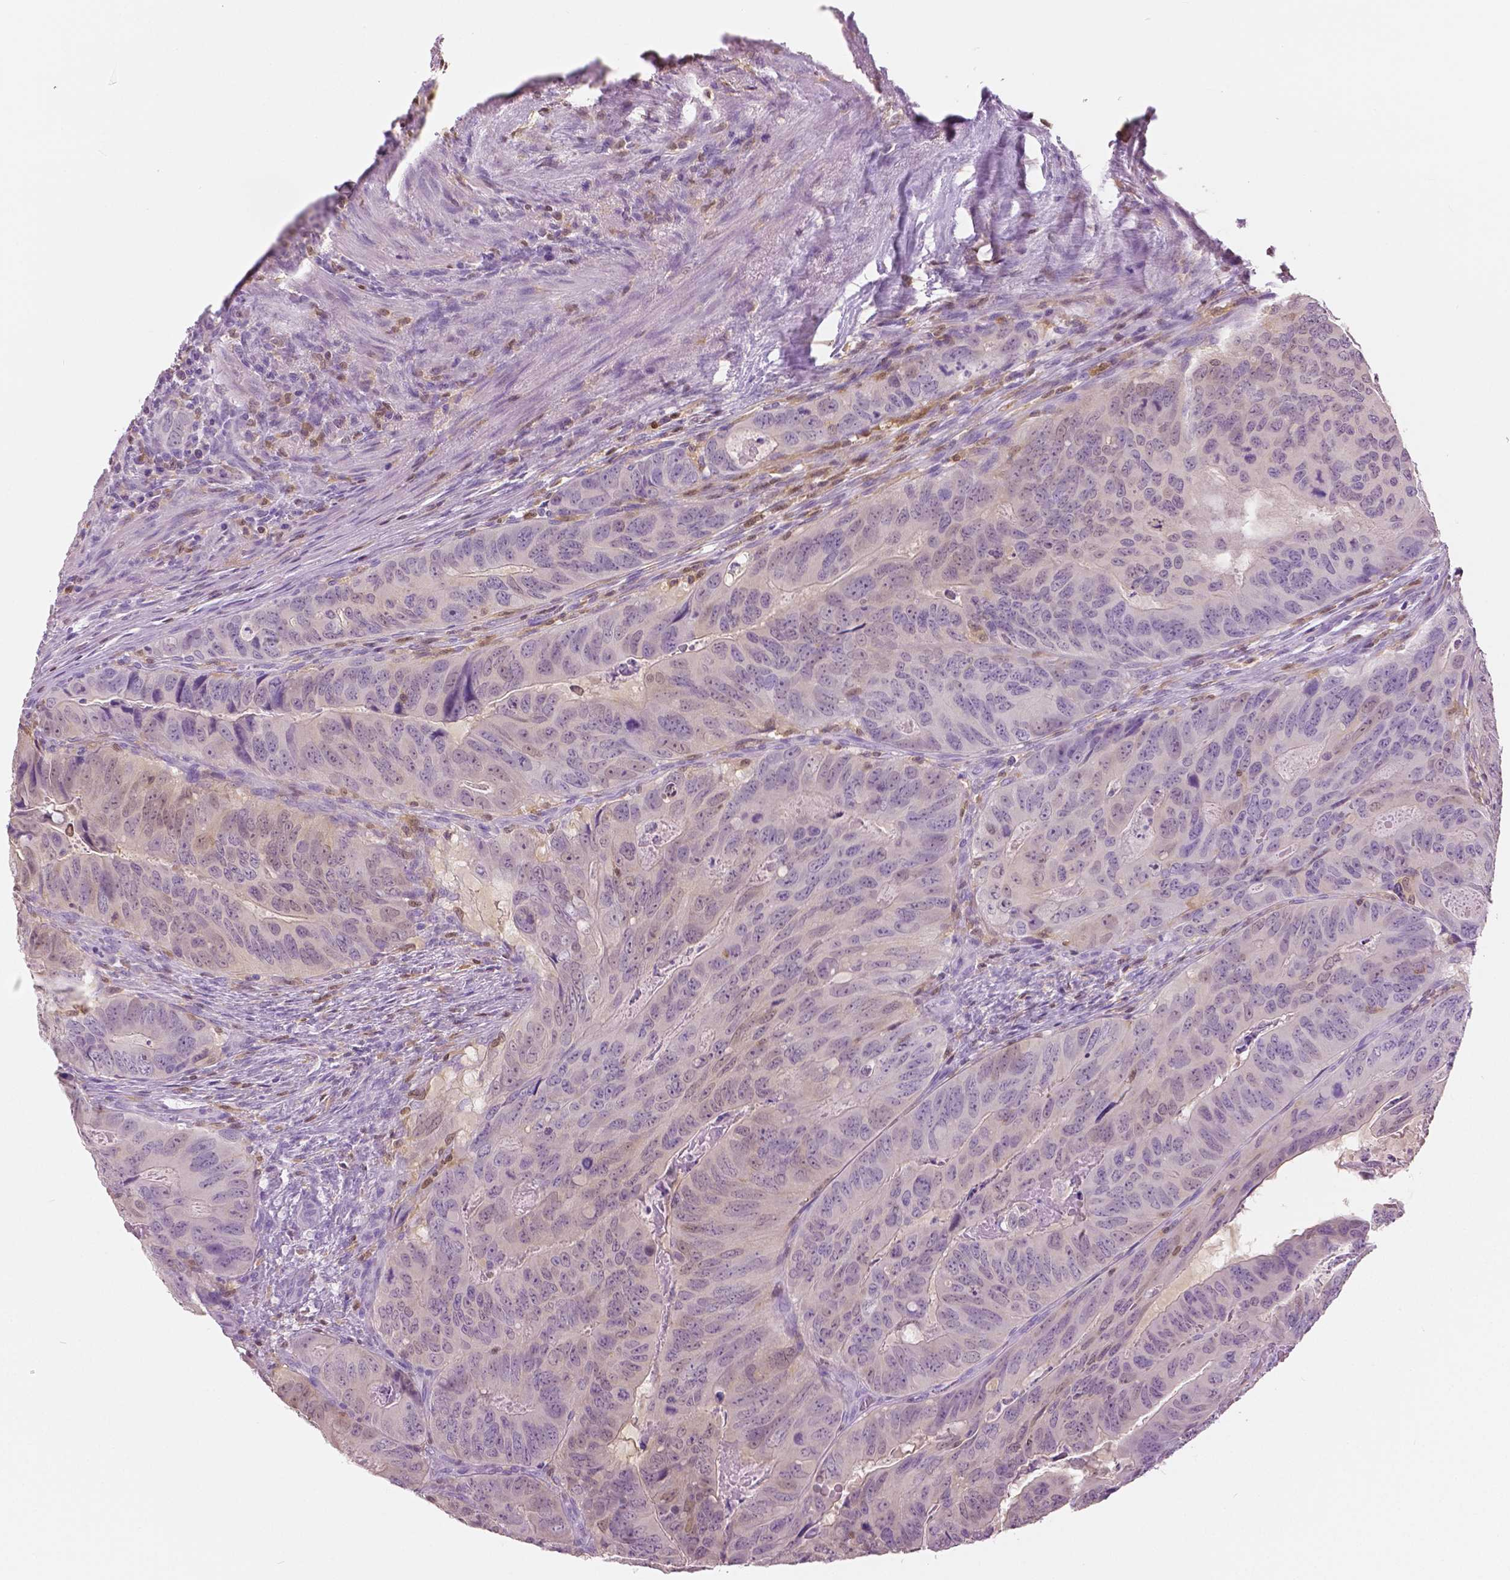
{"staining": {"intensity": "negative", "quantity": "none", "location": "none"}, "tissue": "colorectal cancer", "cell_type": "Tumor cells", "image_type": "cancer", "snomed": [{"axis": "morphology", "description": "Adenocarcinoma, NOS"}, {"axis": "topography", "description": "Colon"}], "caption": "DAB immunohistochemical staining of human colorectal adenocarcinoma exhibits no significant positivity in tumor cells.", "gene": "GALM", "patient": {"sex": "male", "age": 79}}